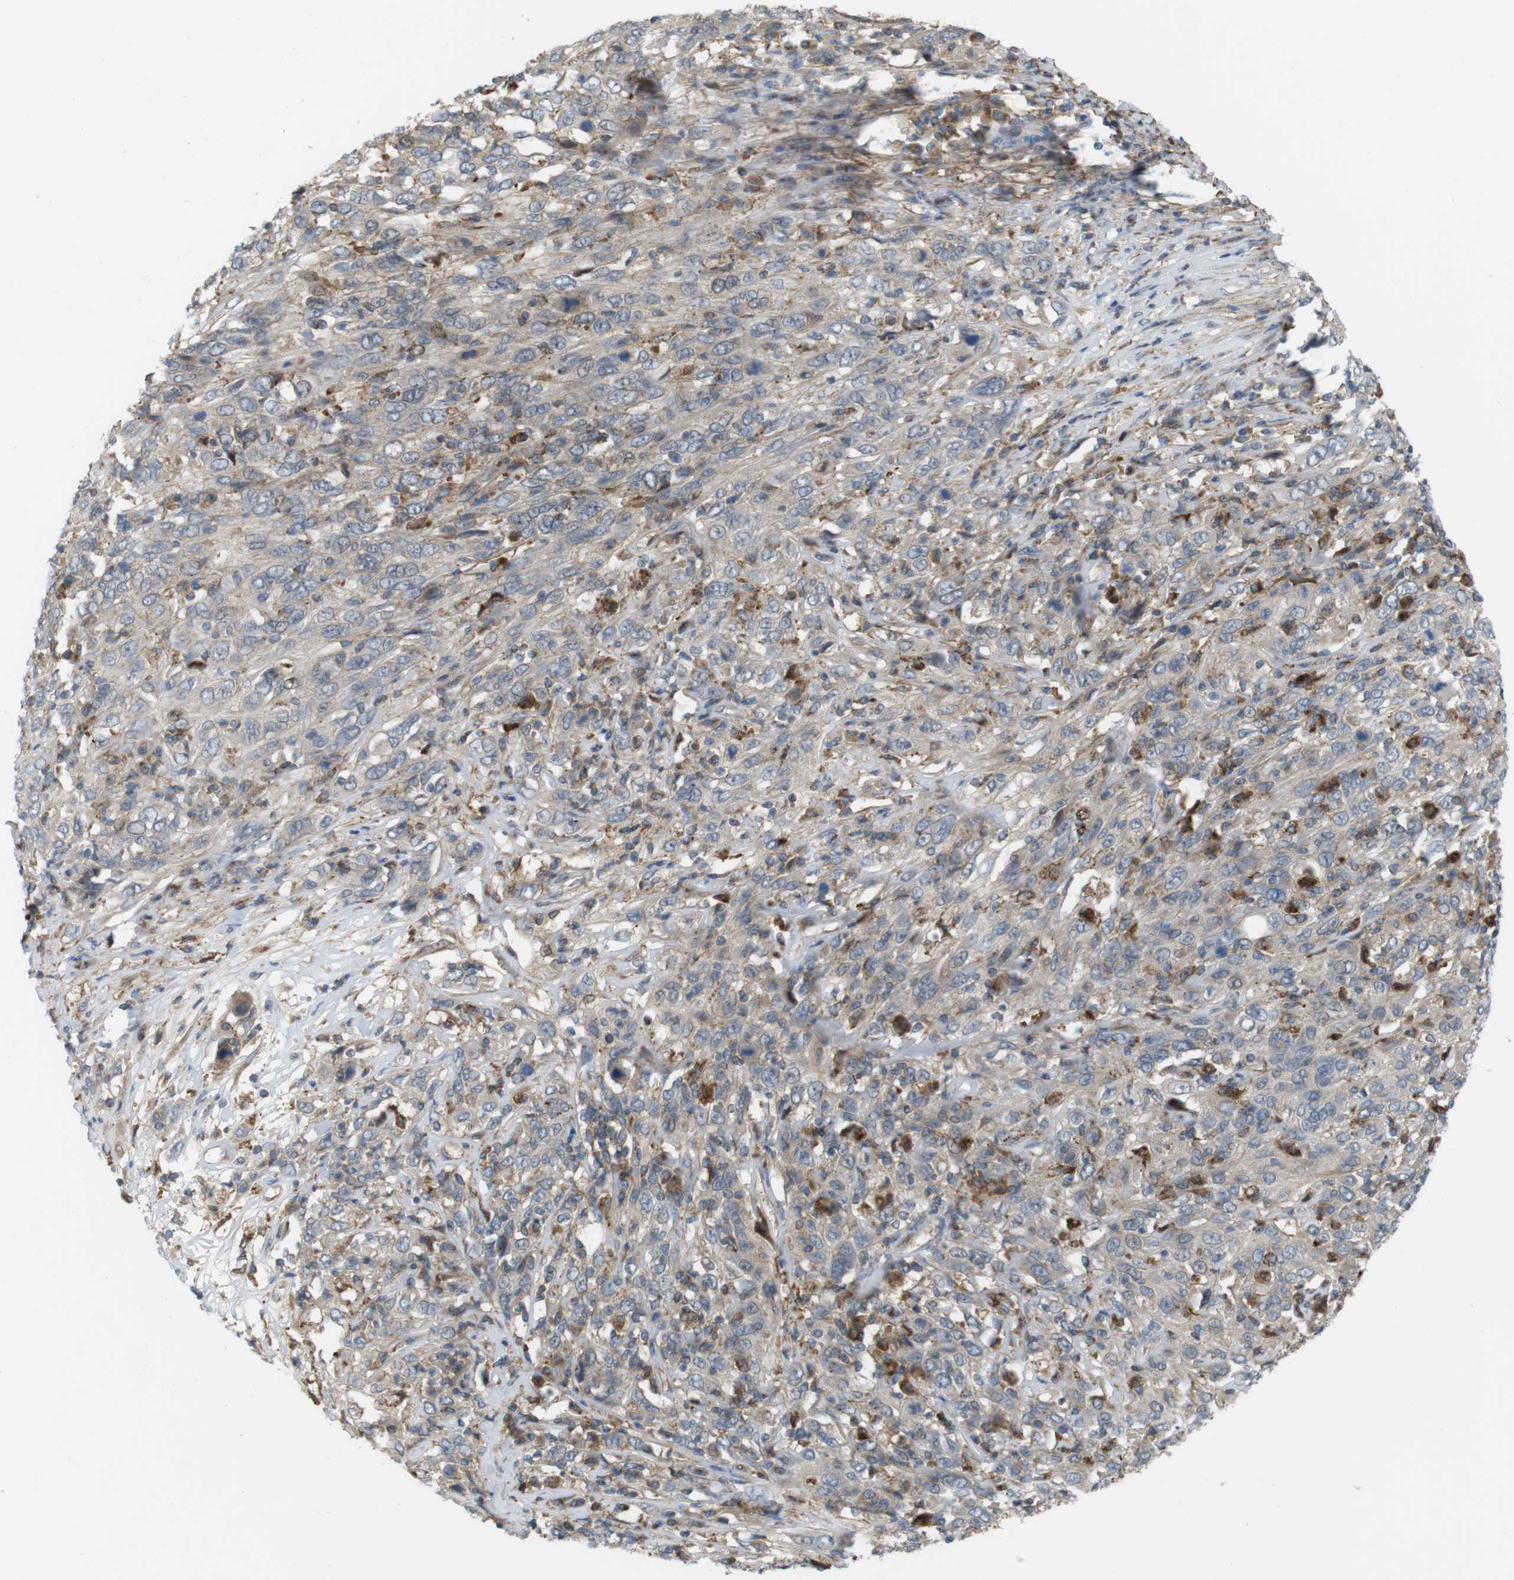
{"staining": {"intensity": "weak", "quantity": "25%-75%", "location": "cytoplasmic/membranous"}, "tissue": "cervical cancer", "cell_type": "Tumor cells", "image_type": "cancer", "snomed": [{"axis": "morphology", "description": "Squamous cell carcinoma, NOS"}, {"axis": "topography", "description": "Cervix"}], "caption": "The histopathology image exhibits staining of cervical cancer, revealing weak cytoplasmic/membranous protein staining (brown color) within tumor cells.", "gene": "DDAH2", "patient": {"sex": "female", "age": 46}}